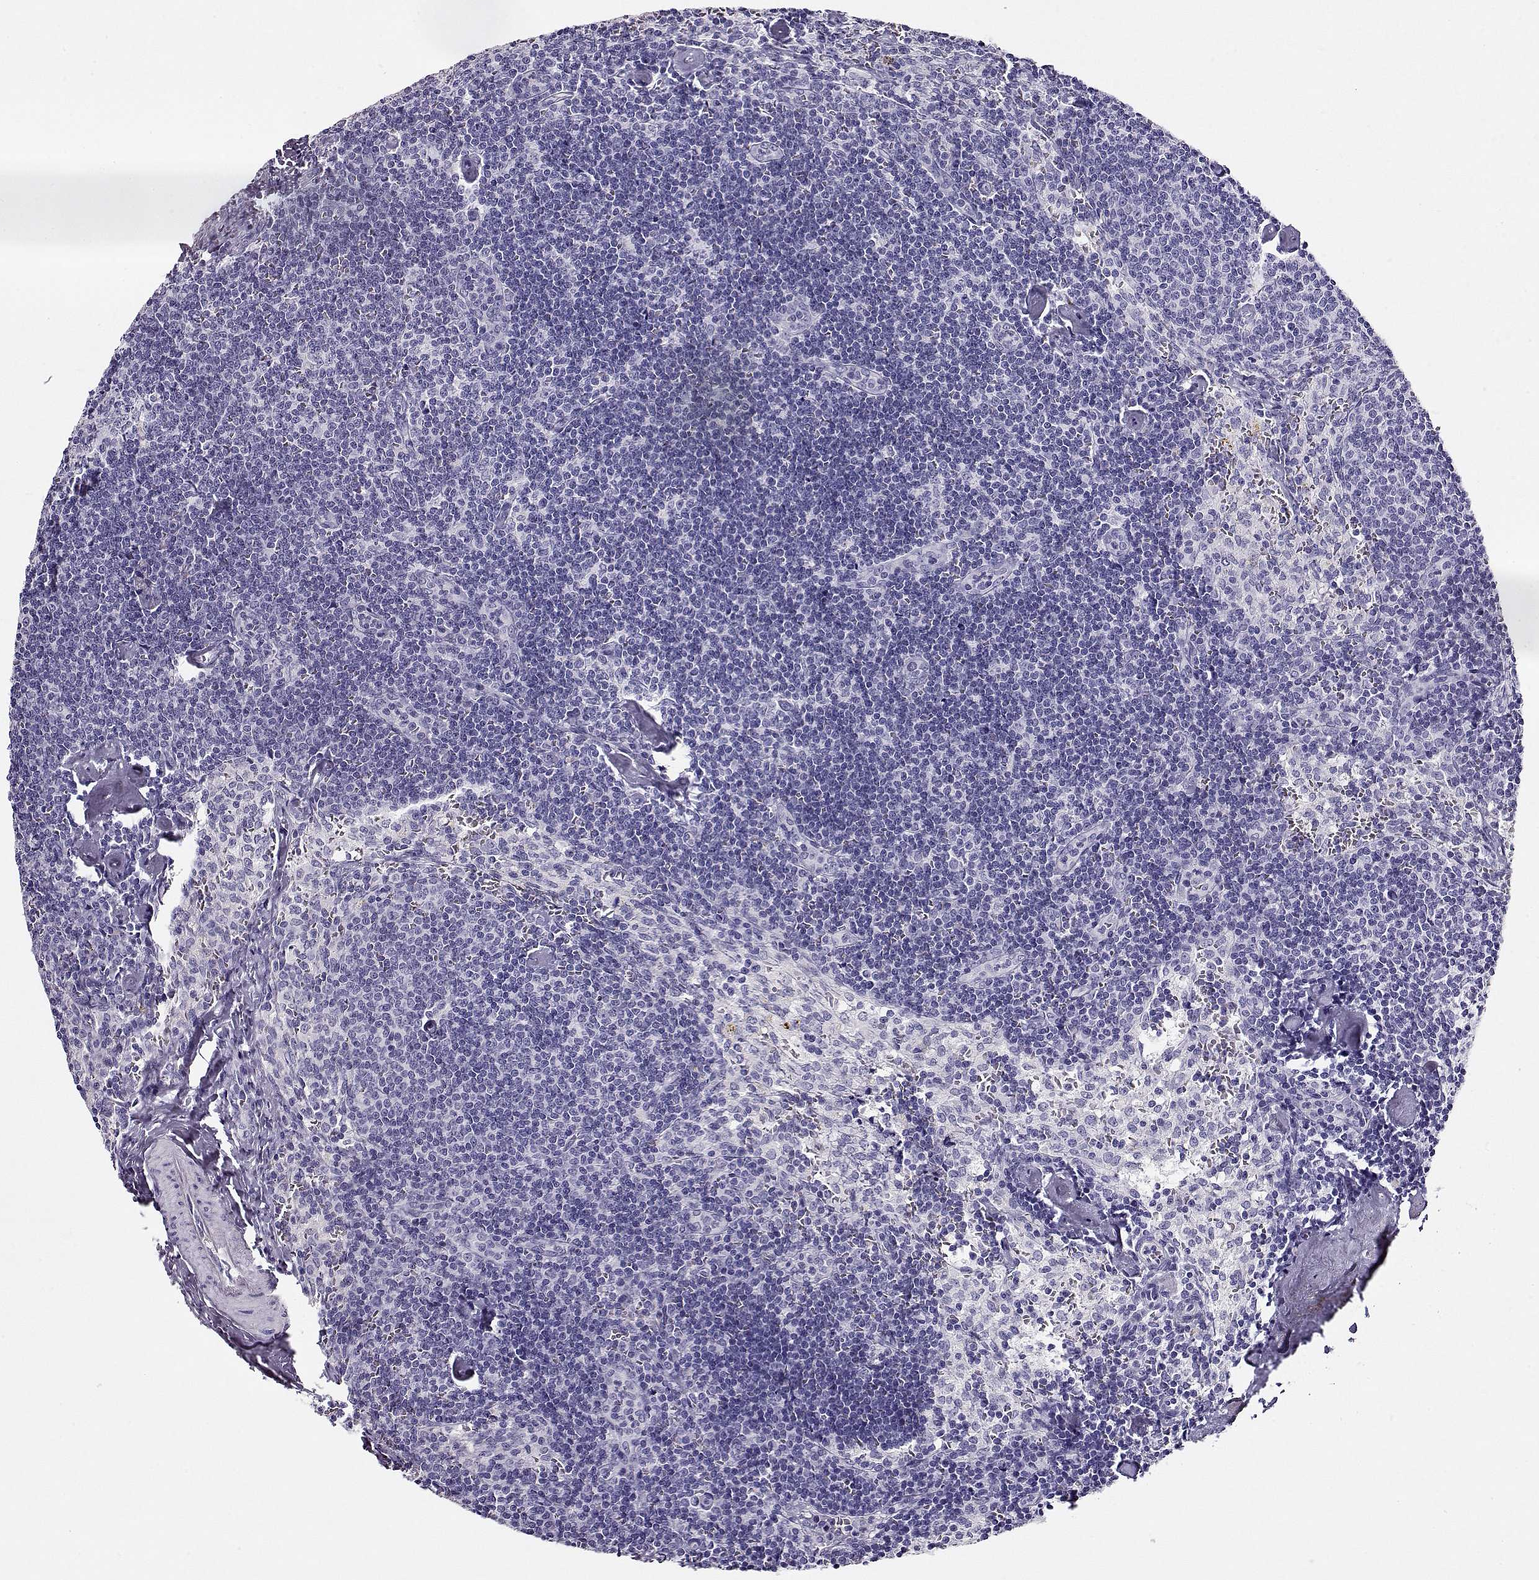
{"staining": {"intensity": "negative", "quantity": "none", "location": "none"}, "tissue": "lymph node", "cell_type": "Germinal center cells", "image_type": "normal", "snomed": [{"axis": "morphology", "description": "Normal tissue, NOS"}, {"axis": "topography", "description": "Lymph node"}], "caption": "This is an immunohistochemistry image of benign human lymph node. There is no expression in germinal center cells.", "gene": "CRX", "patient": {"sex": "female", "age": 50}}